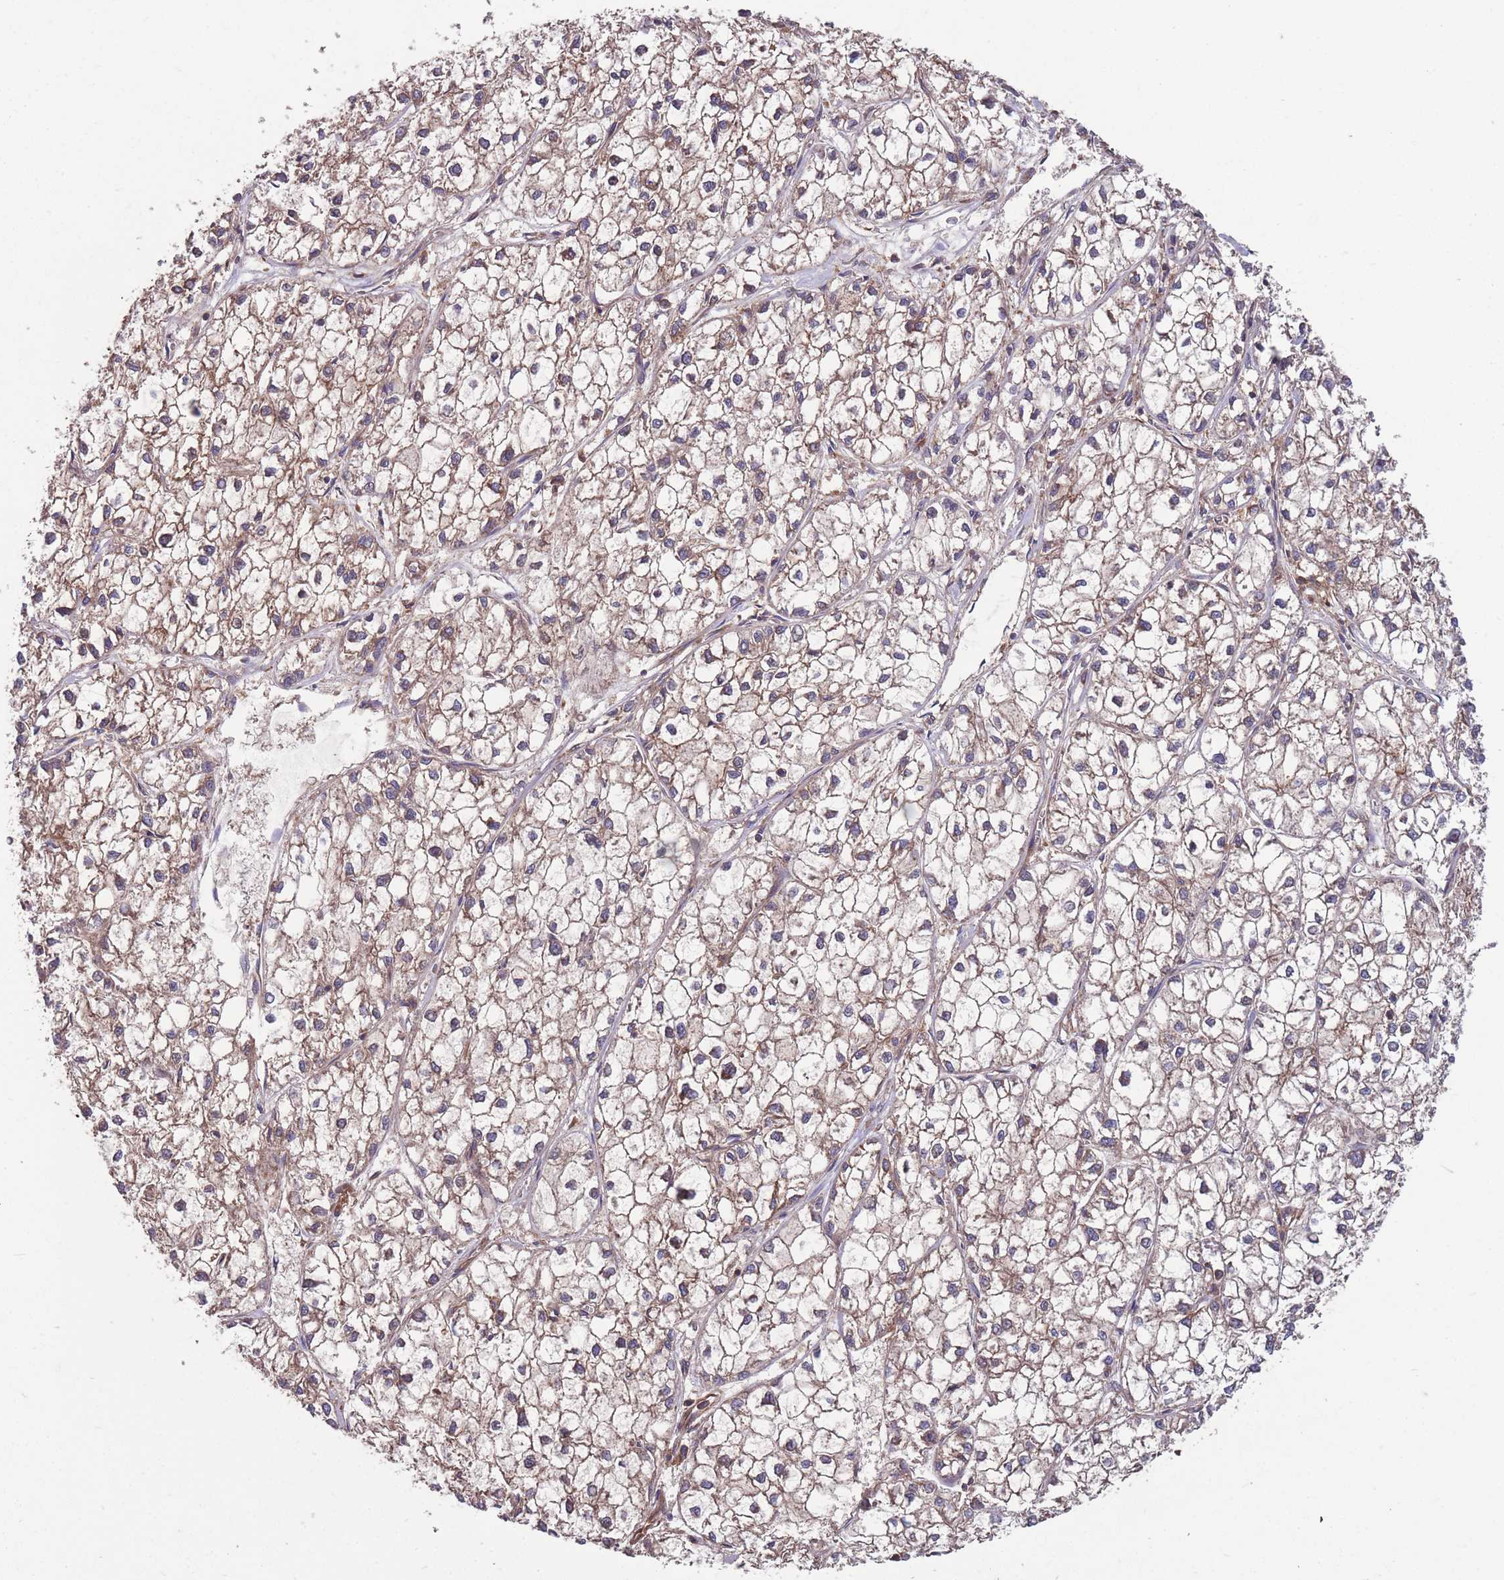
{"staining": {"intensity": "weak", "quantity": ">75%", "location": "cytoplasmic/membranous"}, "tissue": "liver cancer", "cell_type": "Tumor cells", "image_type": "cancer", "snomed": [{"axis": "morphology", "description": "Carcinoma, Hepatocellular, NOS"}, {"axis": "topography", "description": "Liver"}], "caption": "Weak cytoplasmic/membranous positivity for a protein is identified in approximately >75% of tumor cells of hepatocellular carcinoma (liver) using immunohistochemistry (IHC).", "gene": "ZPR1", "patient": {"sex": "female", "age": 43}}